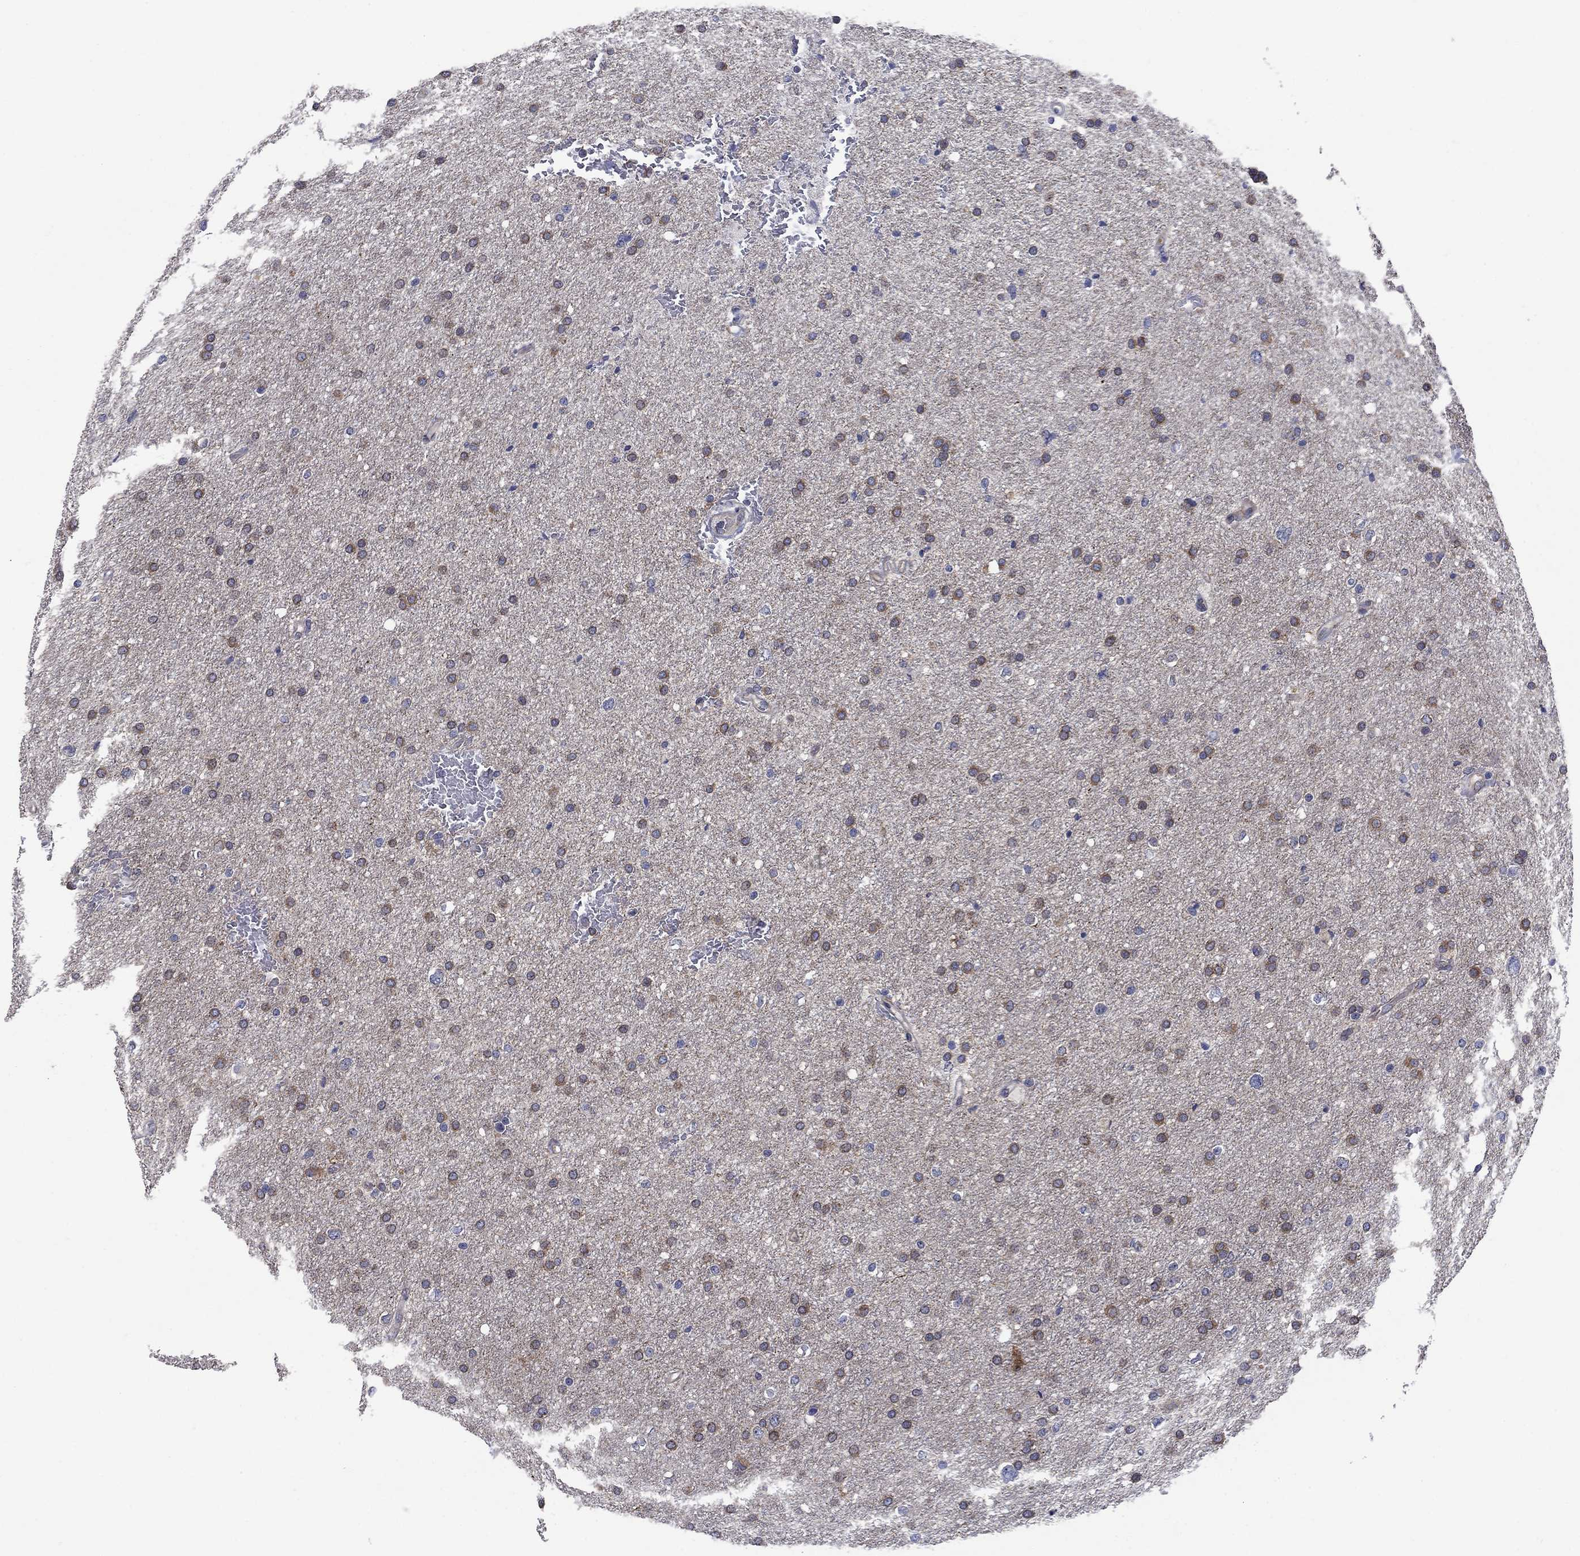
{"staining": {"intensity": "moderate", "quantity": "25%-75%", "location": "cytoplasmic/membranous"}, "tissue": "glioma", "cell_type": "Tumor cells", "image_type": "cancer", "snomed": [{"axis": "morphology", "description": "Glioma, malignant, Low grade"}, {"axis": "topography", "description": "Brain"}], "caption": "Moderate cytoplasmic/membranous expression is seen in about 25%-75% of tumor cells in low-grade glioma (malignant).", "gene": "FXR1", "patient": {"sex": "female", "age": 37}}